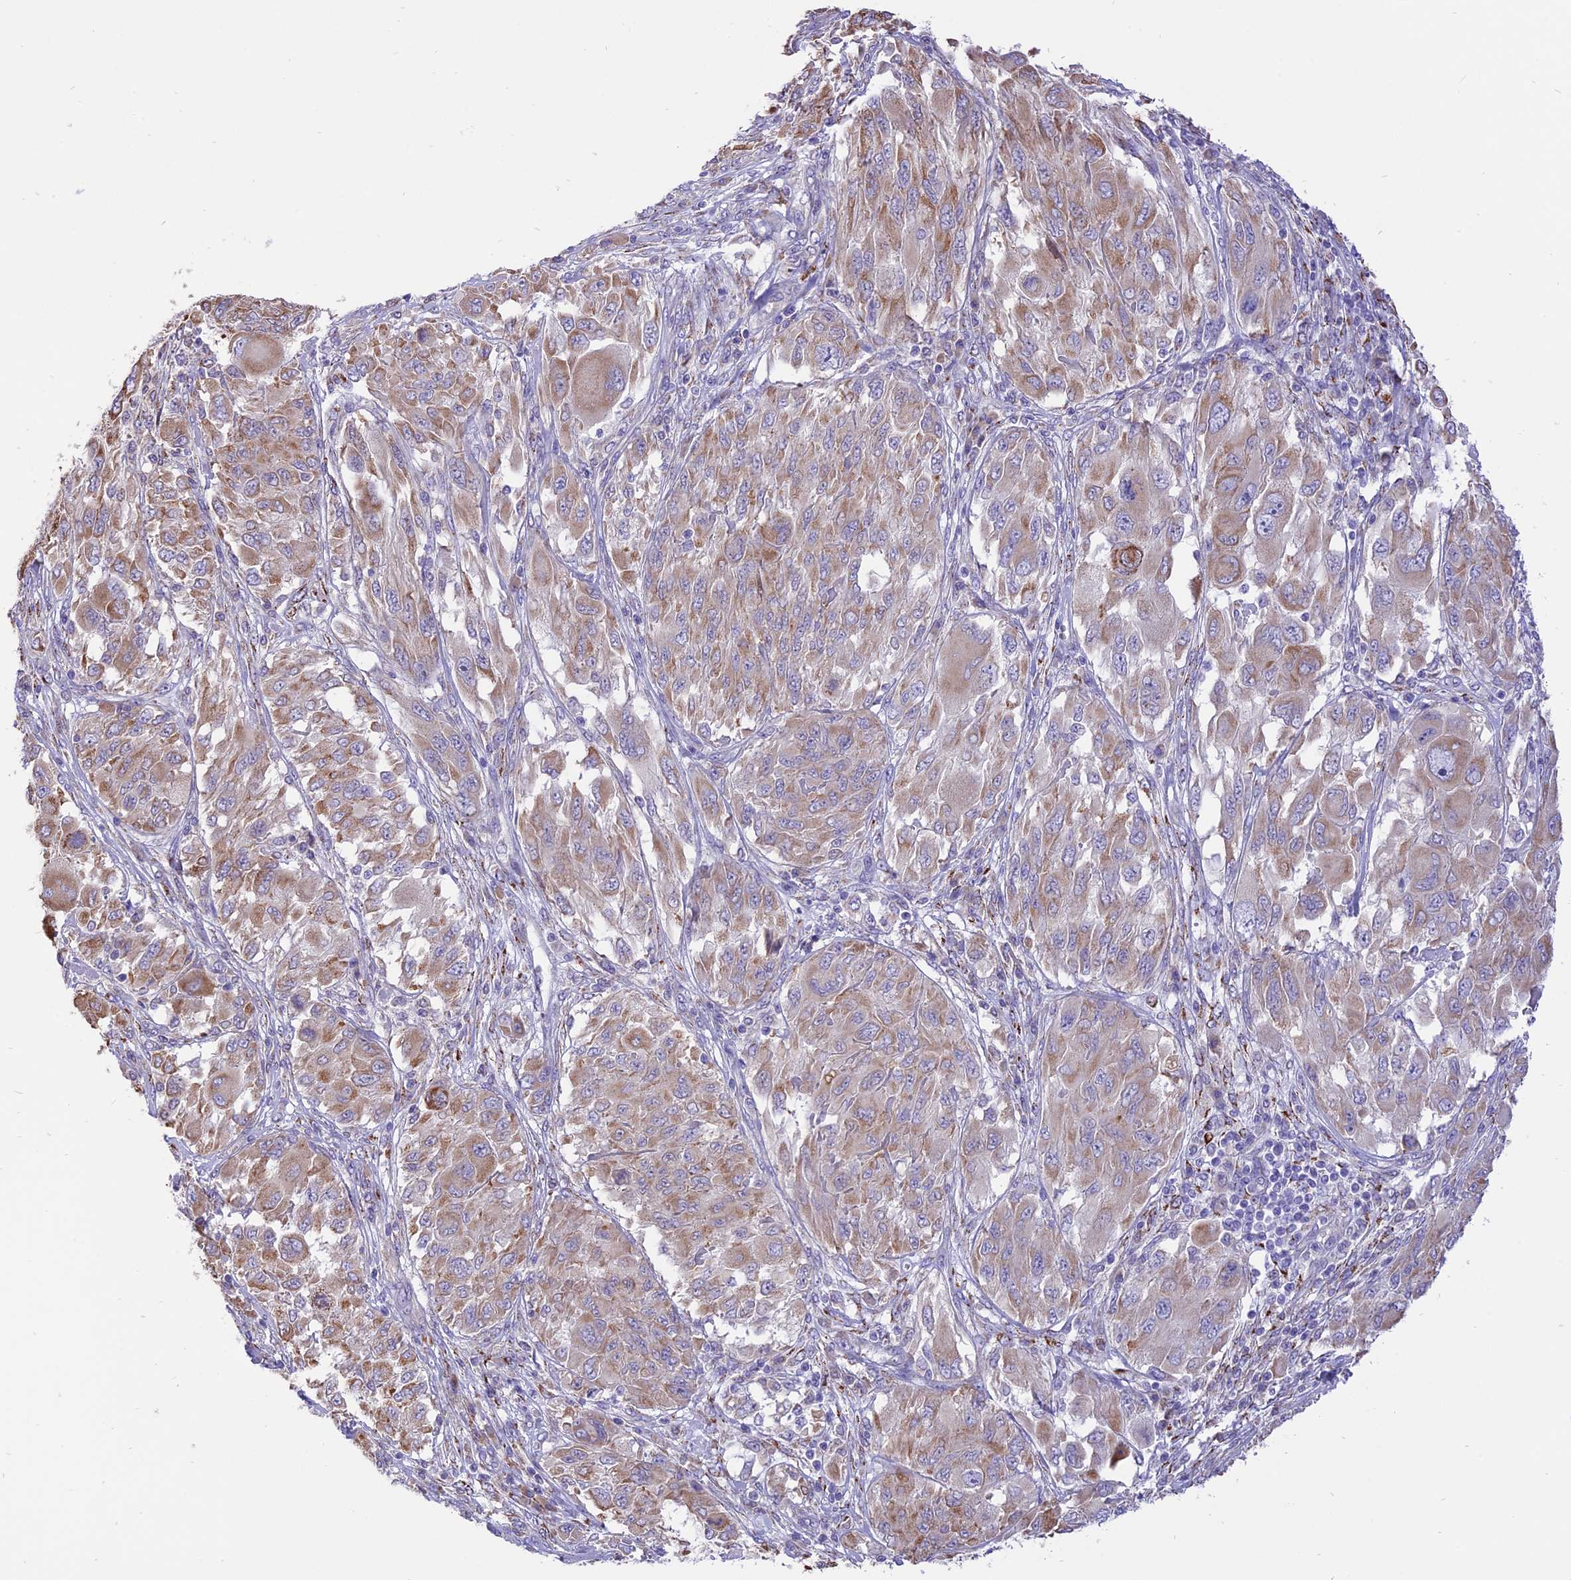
{"staining": {"intensity": "weak", "quantity": "25%-75%", "location": "cytoplasmic/membranous"}, "tissue": "melanoma", "cell_type": "Tumor cells", "image_type": "cancer", "snomed": [{"axis": "morphology", "description": "Malignant melanoma, NOS"}, {"axis": "topography", "description": "Skin"}], "caption": "Immunohistochemical staining of human melanoma reveals weak cytoplasmic/membranous protein expression in about 25%-75% of tumor cells.", "gene": "ARMCX6", "patient": {"sex": "female", "age": 91}}